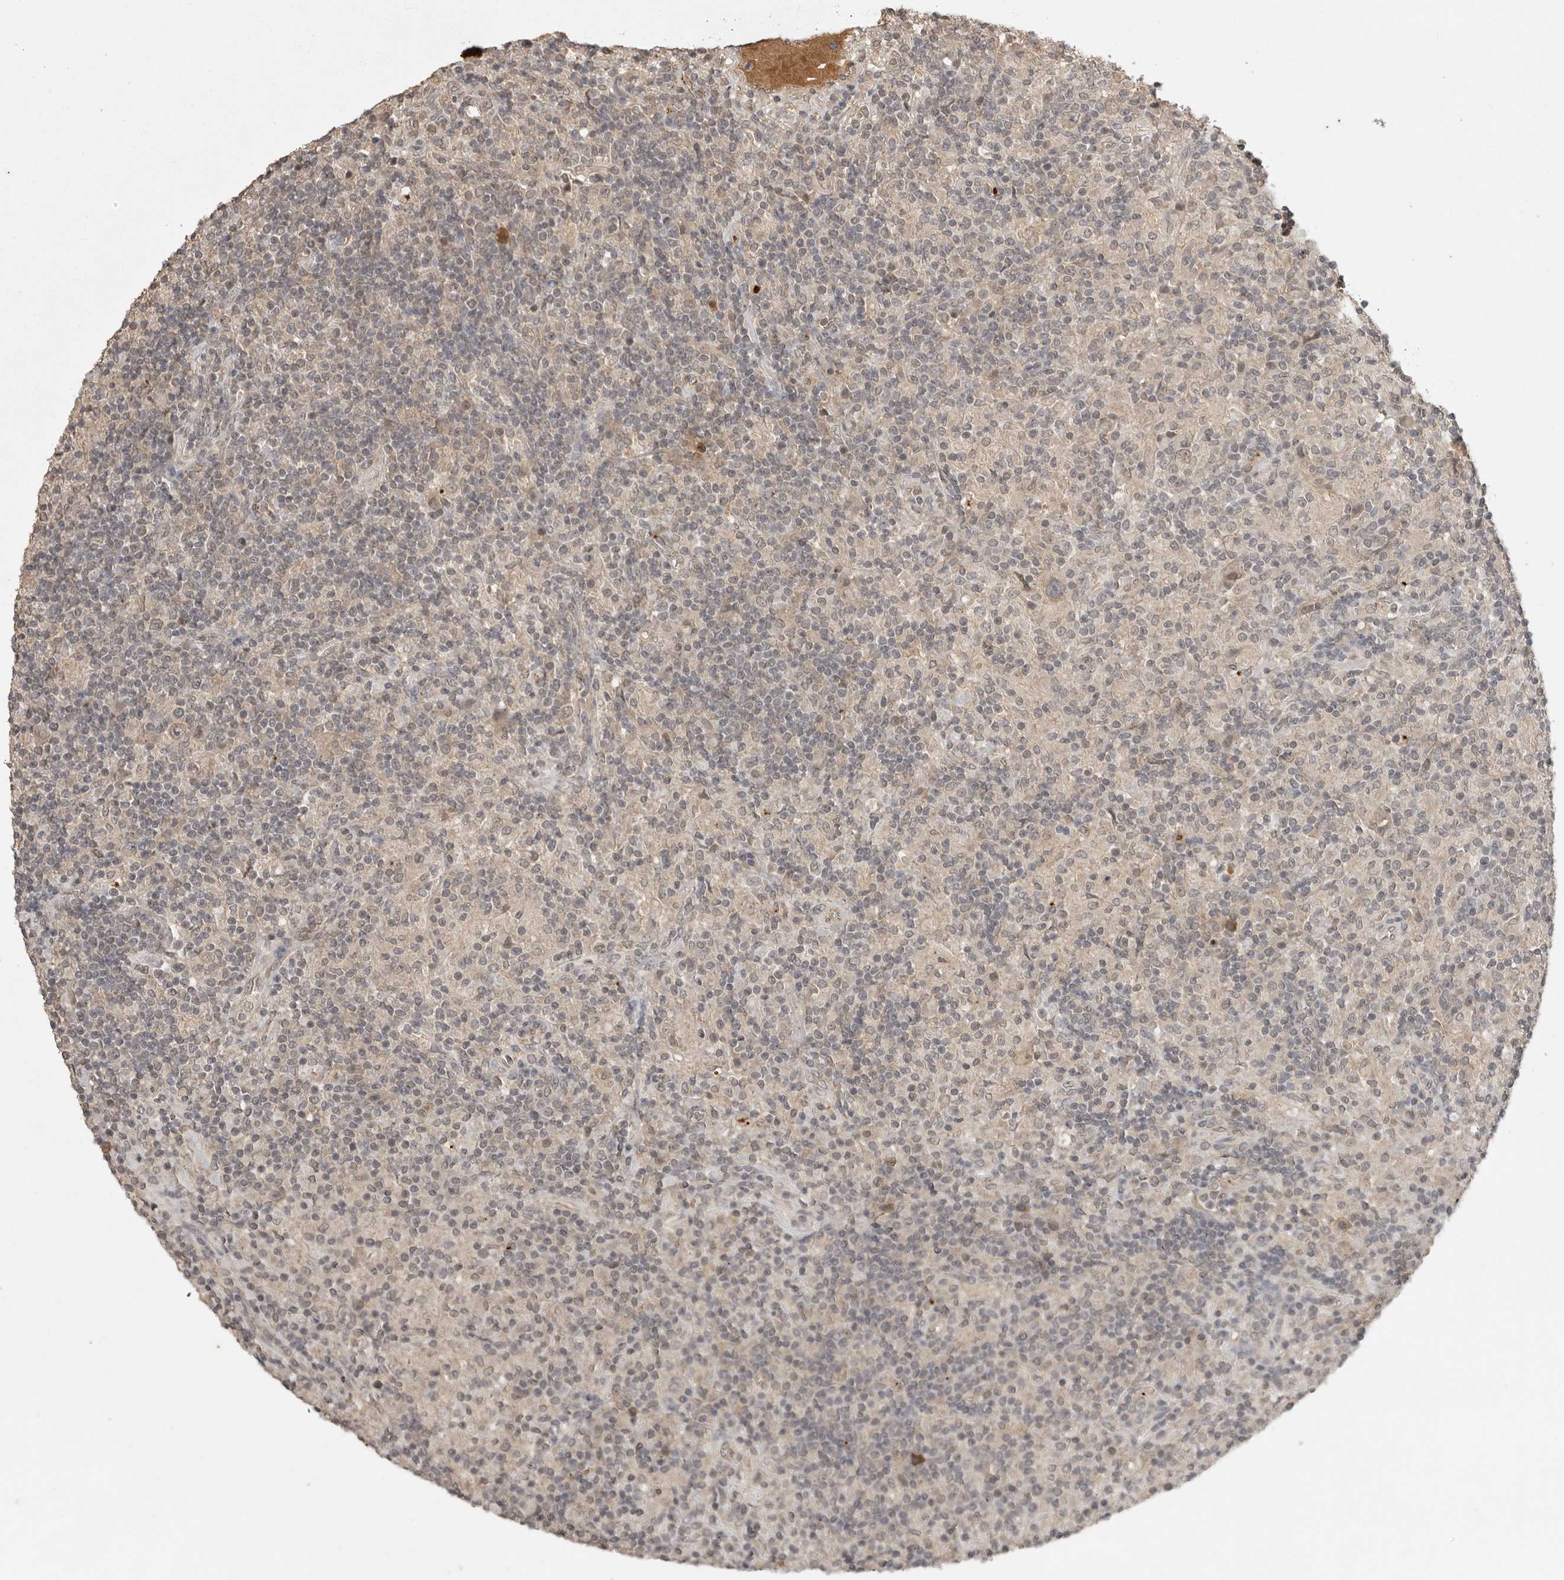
{"staining": {"intensity": "weak", "quantity": "<25%", "location": "cytoplasmic/membranous"}, "tissue": "lymphoma", "cell_type": "Tumor cells", "image_type": "cancer", "snomed": [{"axis": "morphology", "description": "Hodgkin's disease, NOS"}, {"axis": "topography", "description": "Lymph node"}], "caption": "Photomicrograph shows no protein expression in tumor cells of Hodgkin's disease tissue. (DAB immunohistochemistry visualized using brightfield microscopy, high magnification).", "gene": "CTF1", "patient": {"sex": "male", "age": 70}}